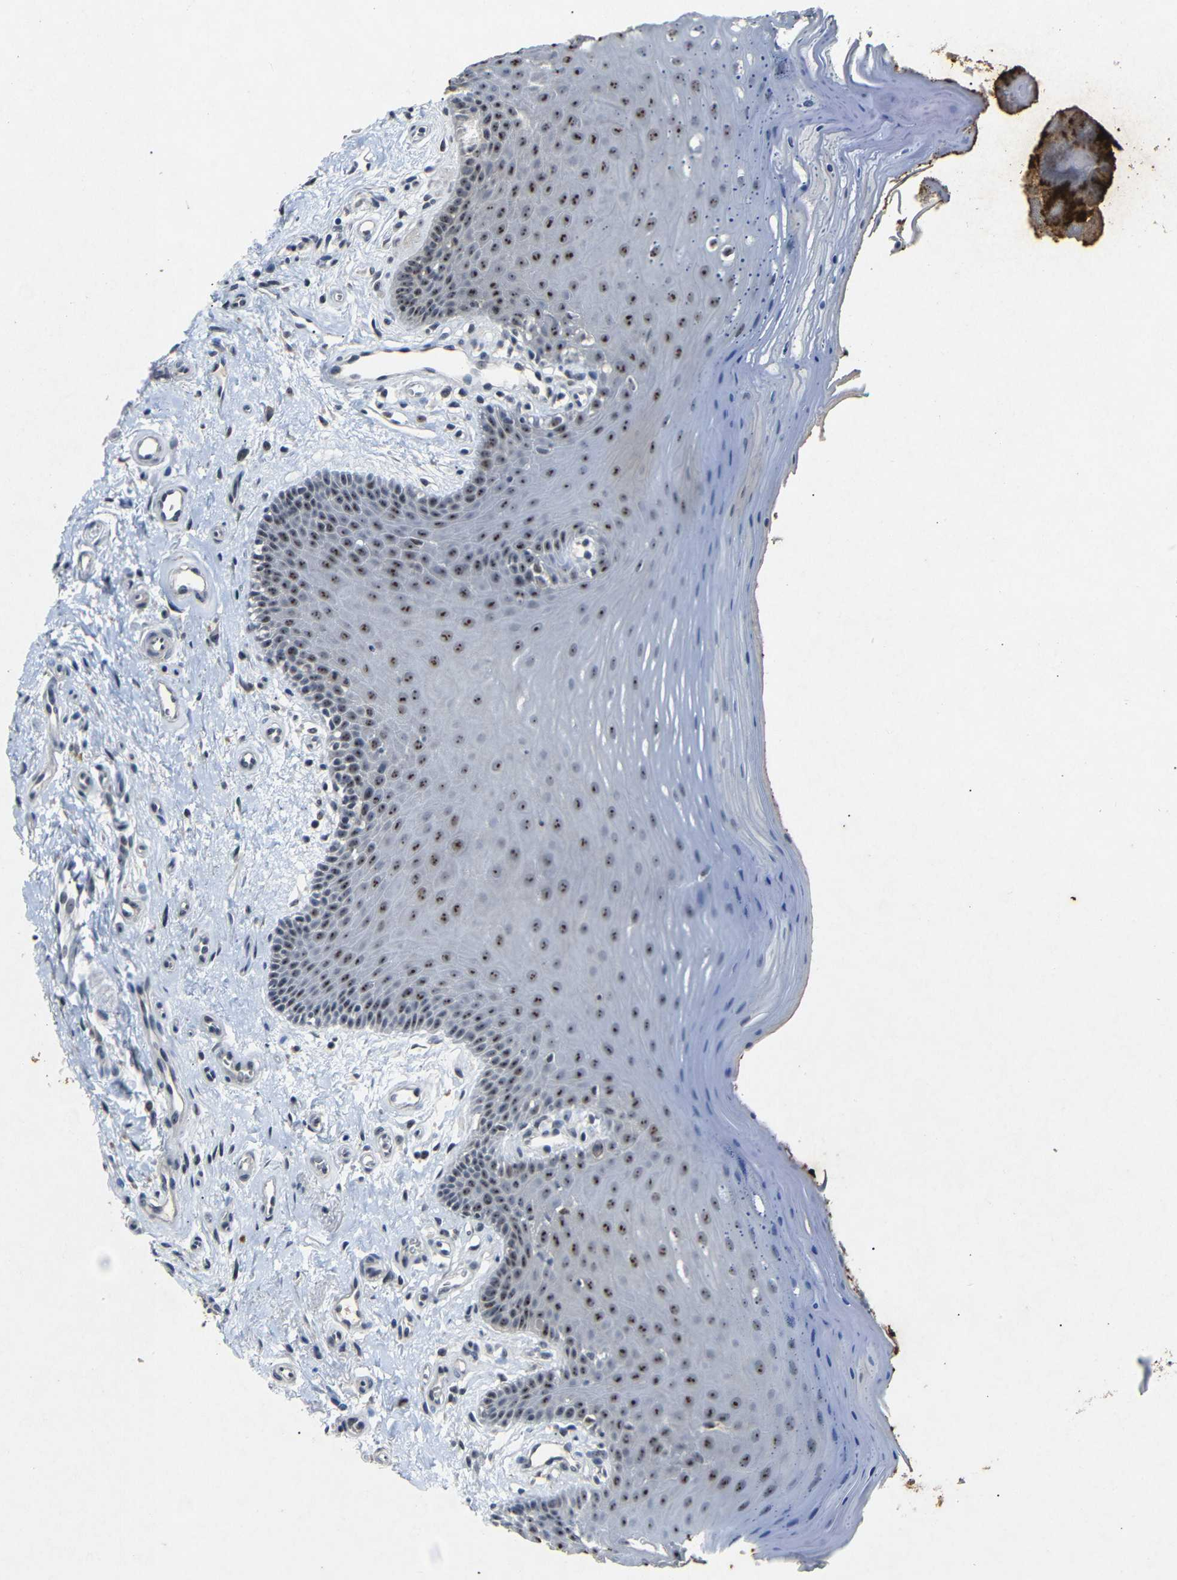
{"staining": {"intensity": "strong", "quantity": ">75%", "location": "nuclear"}, "tissue": "oral mucosa", "cell_type": "Squamous epithelial cells", "image_type": "normal", "snomed": [{"axis": "morphology", "description": "Normal tissue, NOS"}, {"axis": "topography", "description": "Skeletal muscle"}, {"axis": "topography", "description": "Oral tissue"}], "caption": "Brown immunohistochemical staining in unremarkable human oral mucosa demonstrates strong nuclear staining in about >75% of squamous epithelial cells. The protein of interest is stained brown, and the nuclei are stained in blue (DAB (3,3'-diaminobenzidine) IHC with brightfield microscopy, high magnification).", "gene": "PARN", "patient": {"sex": "male", "age": 58}}